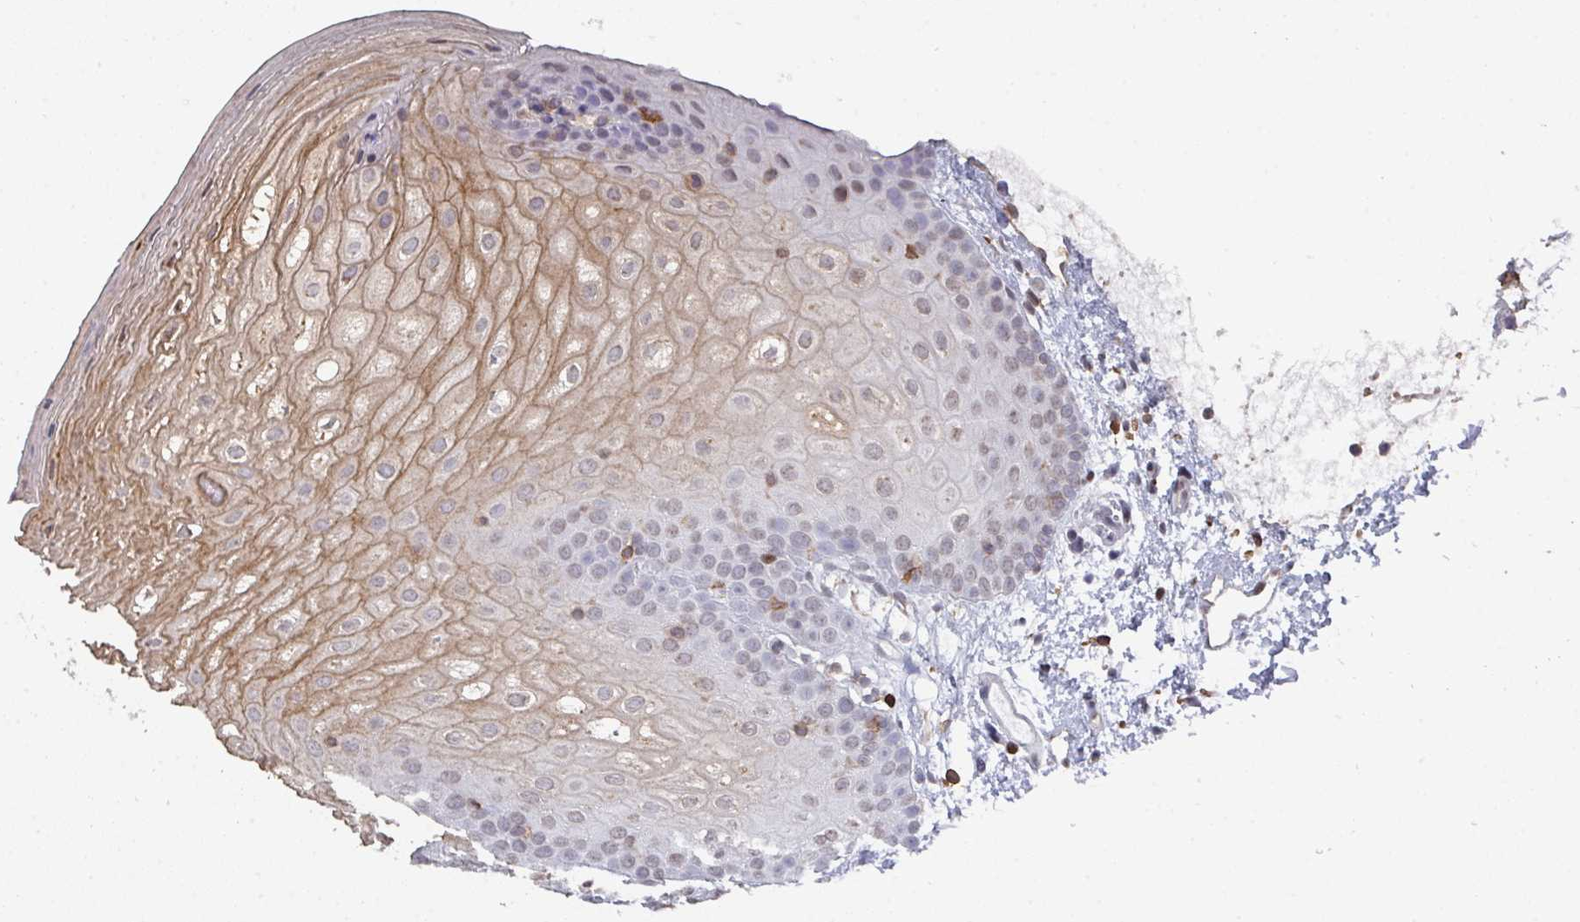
{"staining": {"intensity": "moderate", "quantity": "<25%", "location": "cytoplasmic/membranous,nuclear"}, "tissue": "oral mucosa", "cell_type": "Squamous epithelial cells", "image_type": "normal", "snomed": [{"axis": "morphology", "description": "Normal tissue, NOS"}, {"axis": "topography", "description": "Oral tissue"}], "caption": "This micrograph exhibits benign oral mucosa stained with immunohistochemistry (IHC) to label a protein in brown. The cytoplasmic/membranous,nuclear of squamous epithelial cells show moderate positivity for the protein. Nuclei are counter-stained blue.", "gene": "RASAL3", "patient": {"sex": "female", "age": 67}}